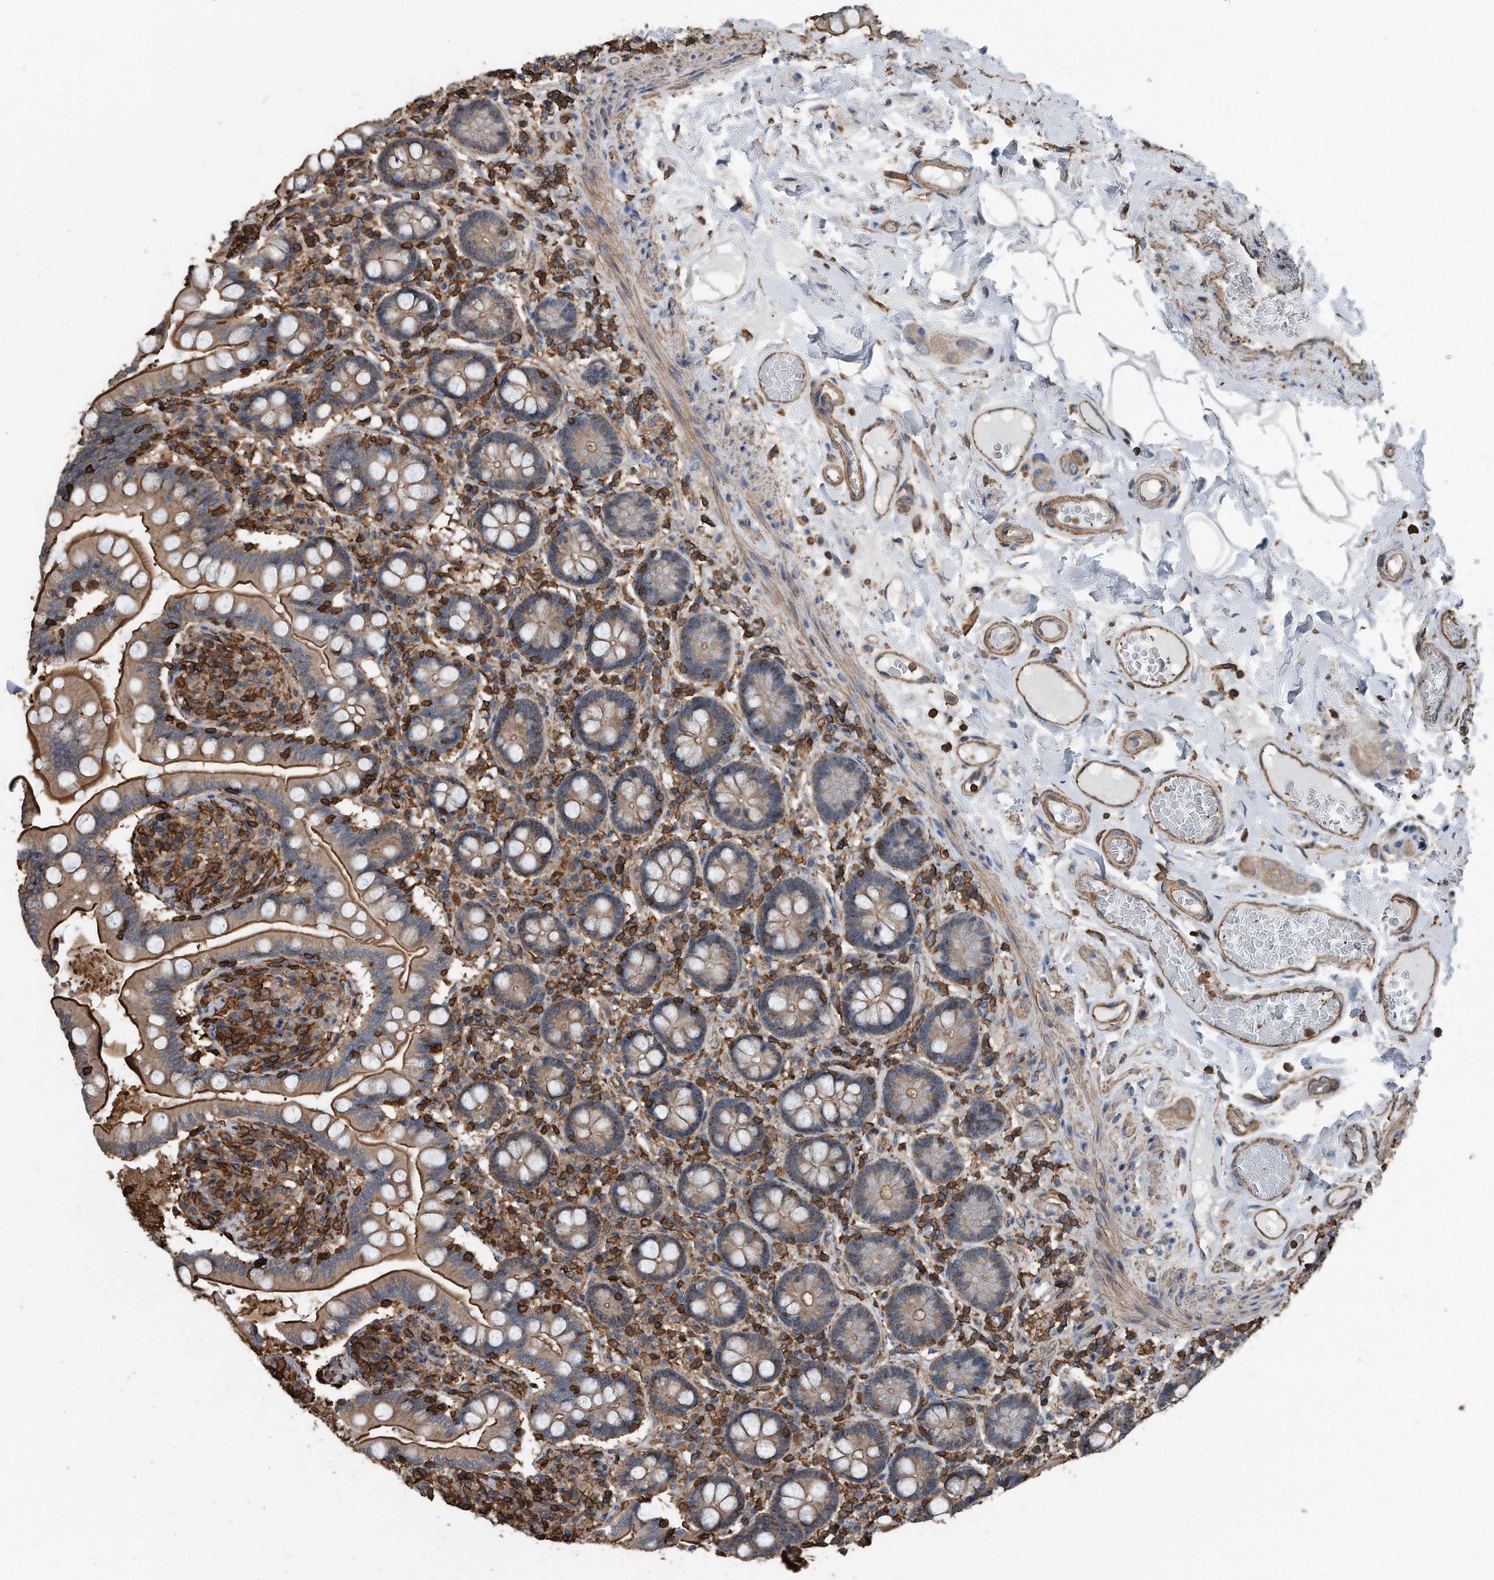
{"staining": {"intensity": "moderate", "quantity": ">75%", "location": "cytoplasmic/membranous"}, "tissue": "small intestine", "cell_type": "Glandular cells", "image_type": "normal", "snomed": [{"axis": "morphology", "description": "Normal tissue, NOS"}, {"axis": "topography", "description": "Small intestine"}], "caption": "Protein staining of benign small intestine demonstrates moderate cytoplasmic/membranous staining in about >75% of glandular cells.", "gene": "RSPO3", "patient": {"sex": "female", "age": 64}}